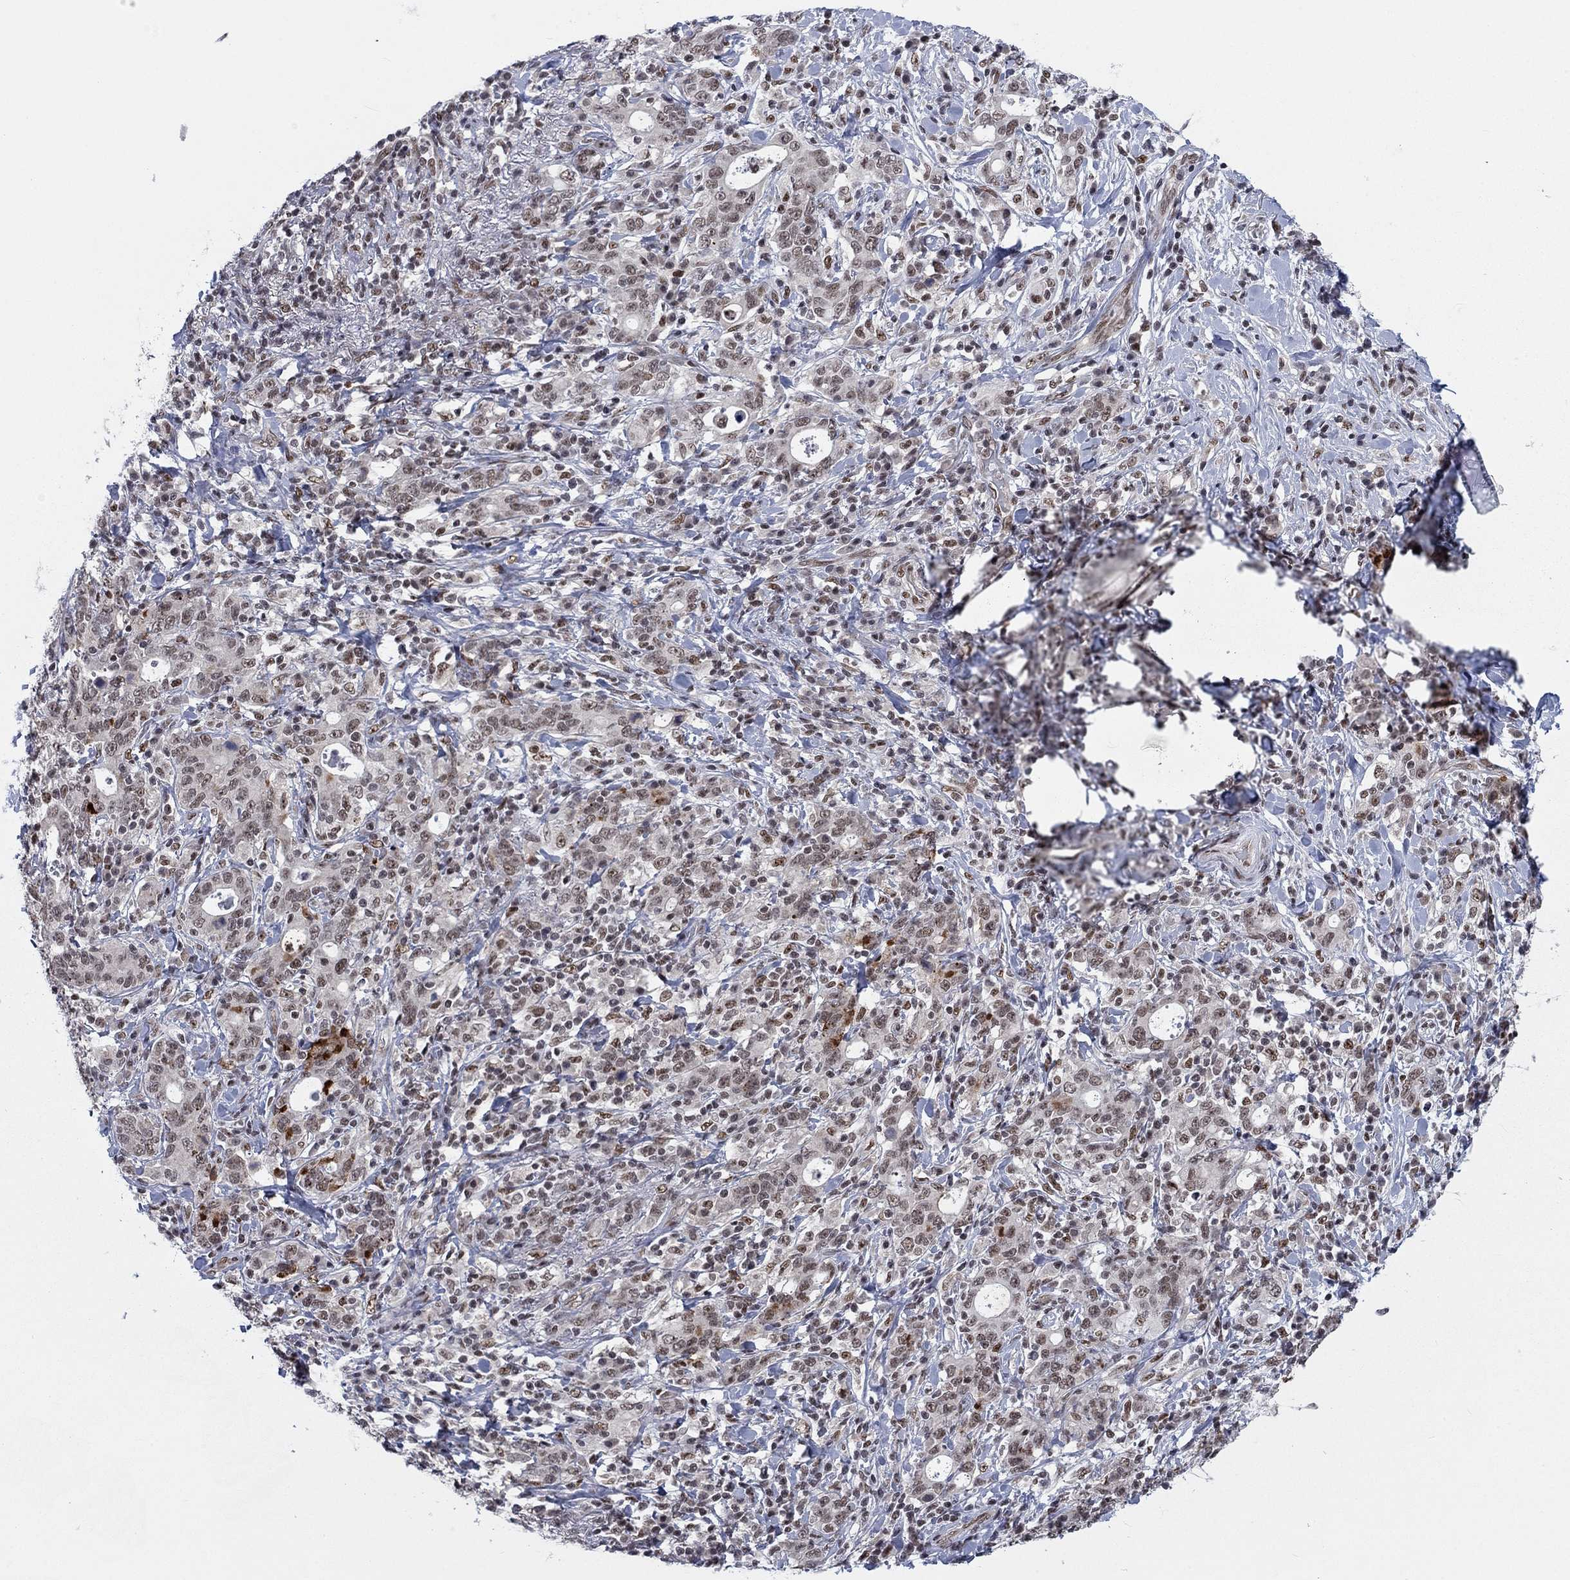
{"staining": {"intensity": "moderate", "quantity": "<25%", "location": "nuclear"}, "tissue": "stomach cancer", "cell_type": "Tumor cells", "image_type": "cancer", "snomed": [{"axis": "morphology", "description": "Adenocarcinoma, NOS"}, {"axis": "topography", "description": "Stomach"}], "caption": "The micrograph exhibits staining of adenocarcinoma (stomach), revealing moderate nuclear protein positivity (brown color) within tumor cells. The protein is shown in brown color, while the nuclei are stained blue.", "gene": "FYTTD1", "patient": {"sex": "male", "age": 79}}